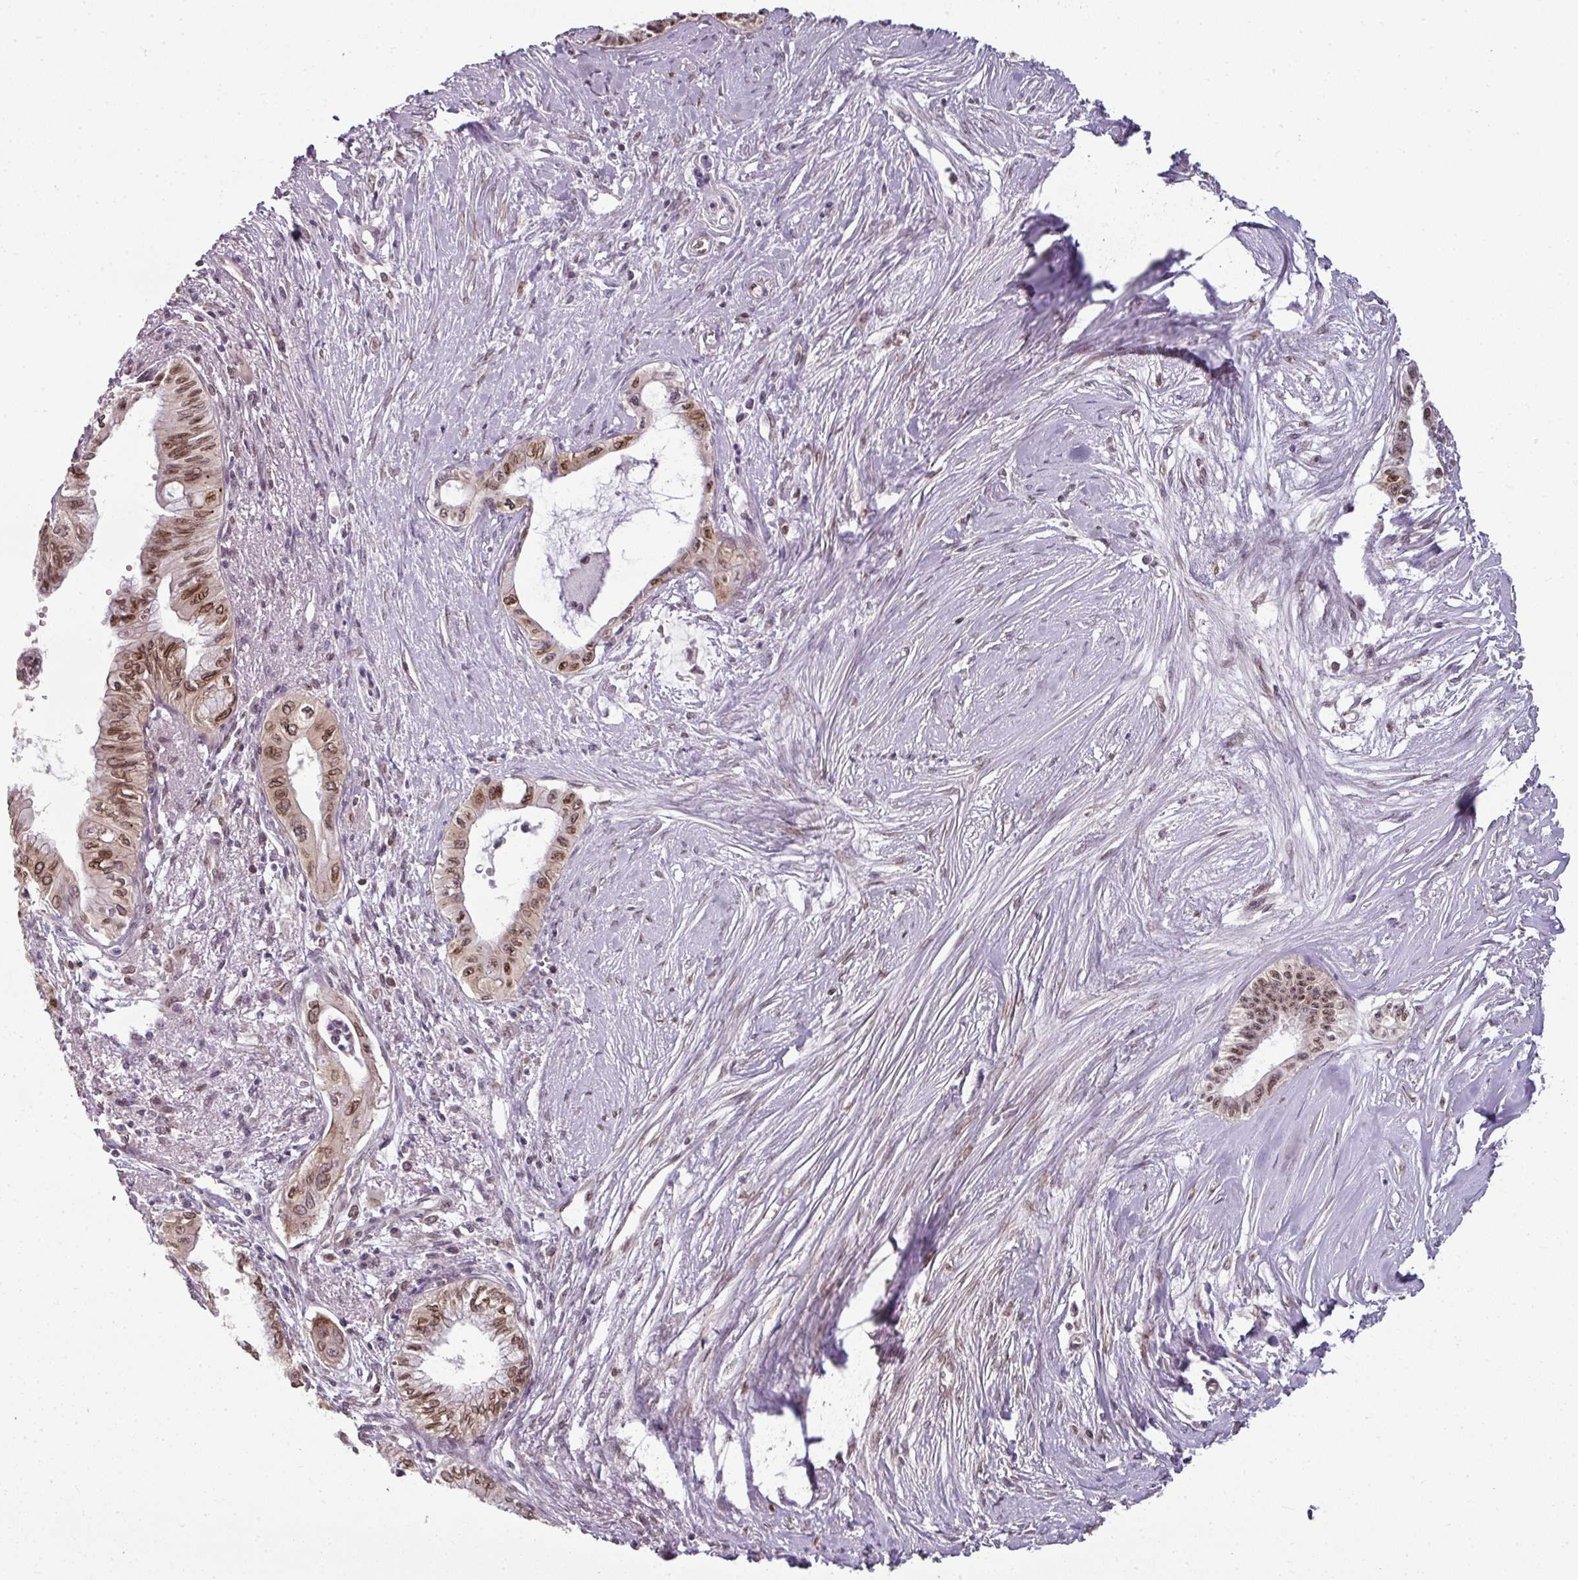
{"staining": {"intensity": "moderate", "quantity": ">75%", "location": "cytoplasmic/membranous,nuclear"}, "tissue": "pancreatic cancer", "cell_type": "Tumor cells", "image_type": "cancer", "snomed": [{"axis": "morphology", "description": "Adenocarcinoma, NOS"}, {"axis": "topography", "description": "Pancreas"}], "caption": "A photomicrograph of human pancreatic cancer (adenocarcinoma) stained for a protein reveals moderate cytoplasmic/membranous and nuclear brown staining in tumor cells.", "gene": "RANGAP1", "patient": {"sex": "male", "age": 71}}